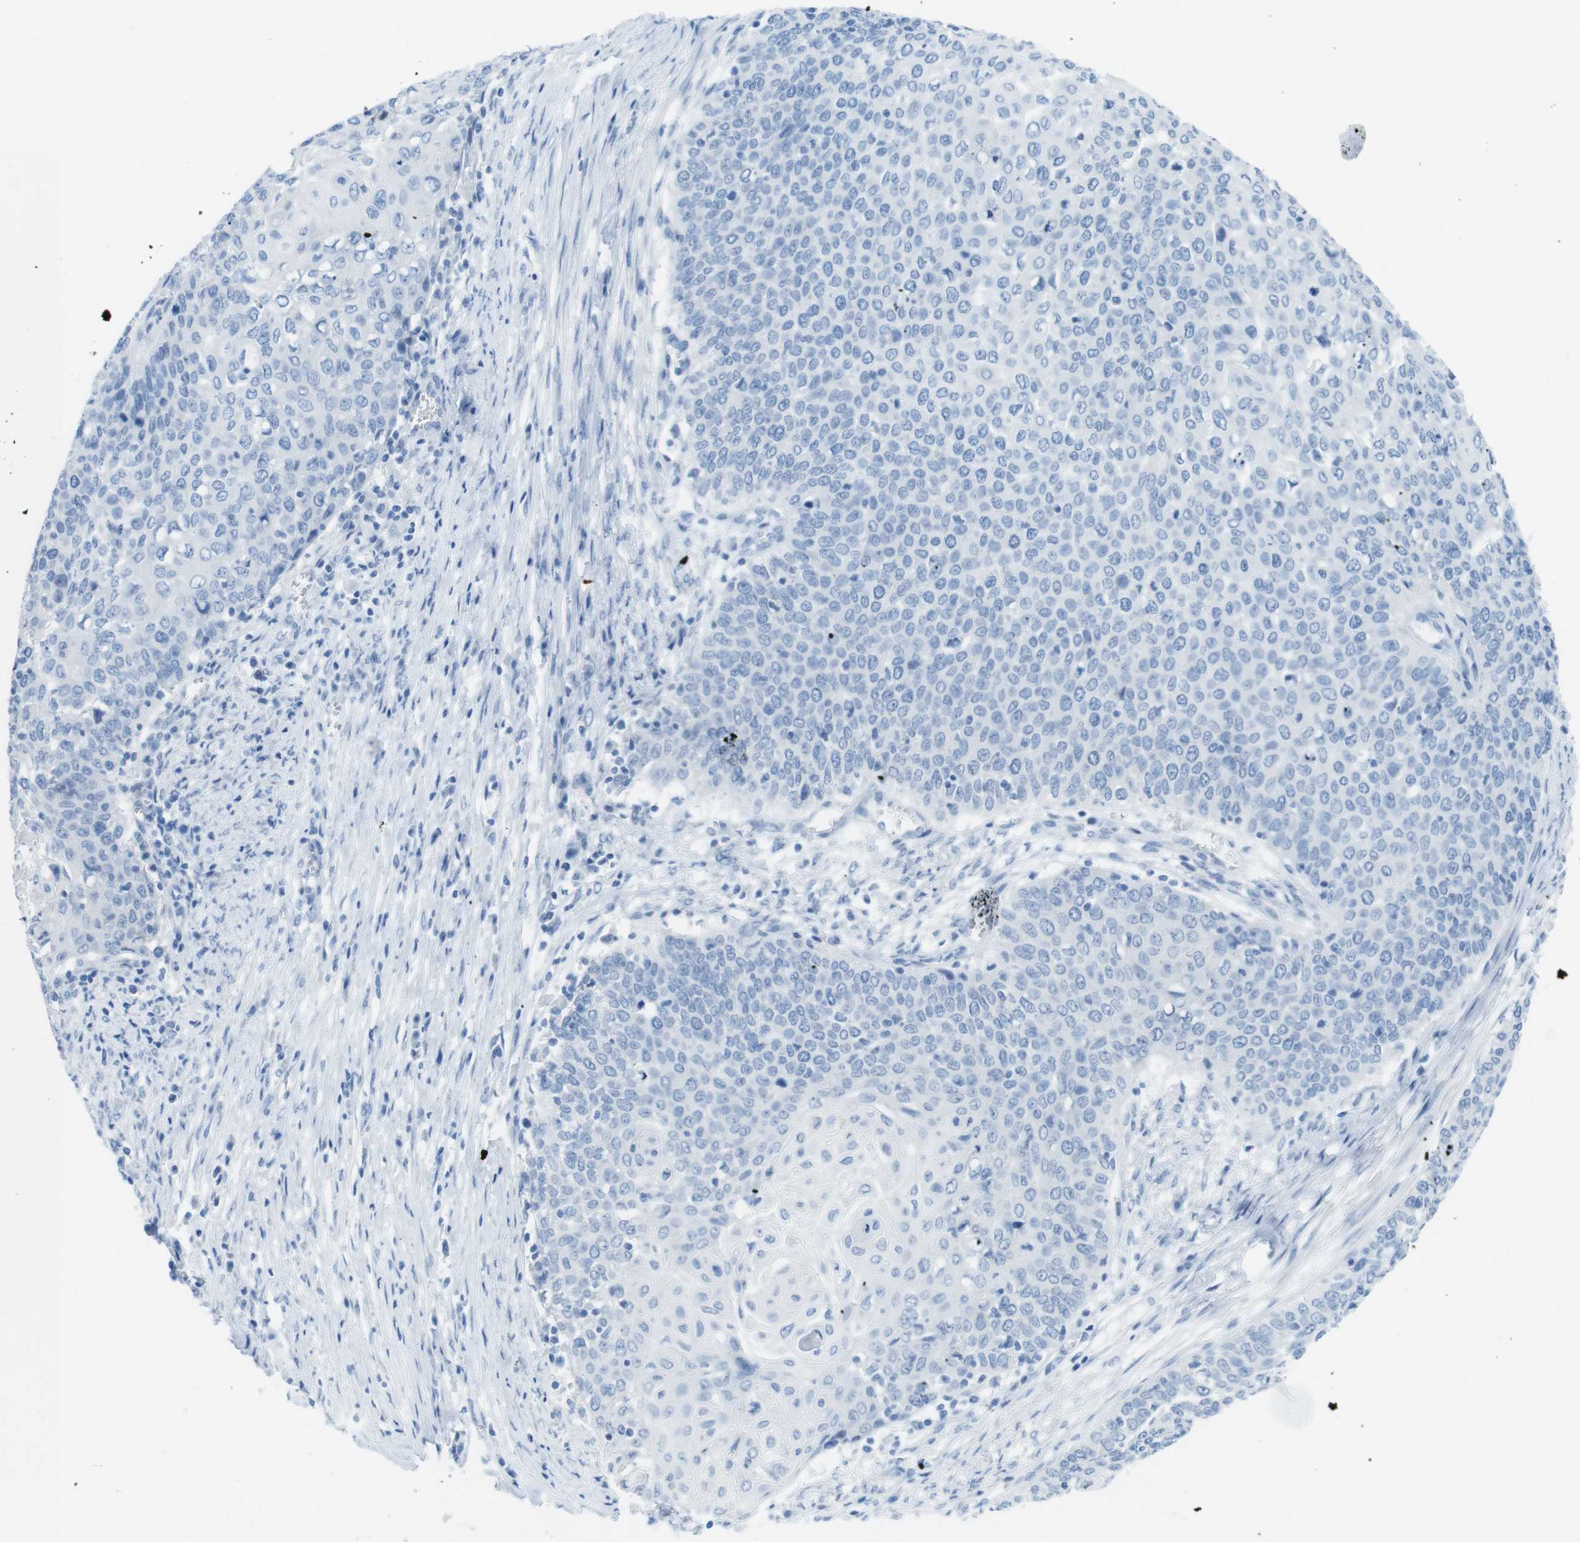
{"staining": {"intensity": "negative", "quantity": "none", "location": "none"}, "tissue": "cervical cancer", "cell_type": "Tumor cells", "image_type": "cancer", "snomed": [{"axis": "morphology", "description": "Squamous cell carcinoma, NOS"}, {"axis": "topography", "description": "Cervix"}], "caption": "IHC histopathology image of neoplastic tissue: human cervical cancer (squamous cell carcinoma) stained with DAB displays no significant protein staining in tumor cells.", "gene": "GAP43", "patient": {"sex": "female", "age": 39}}